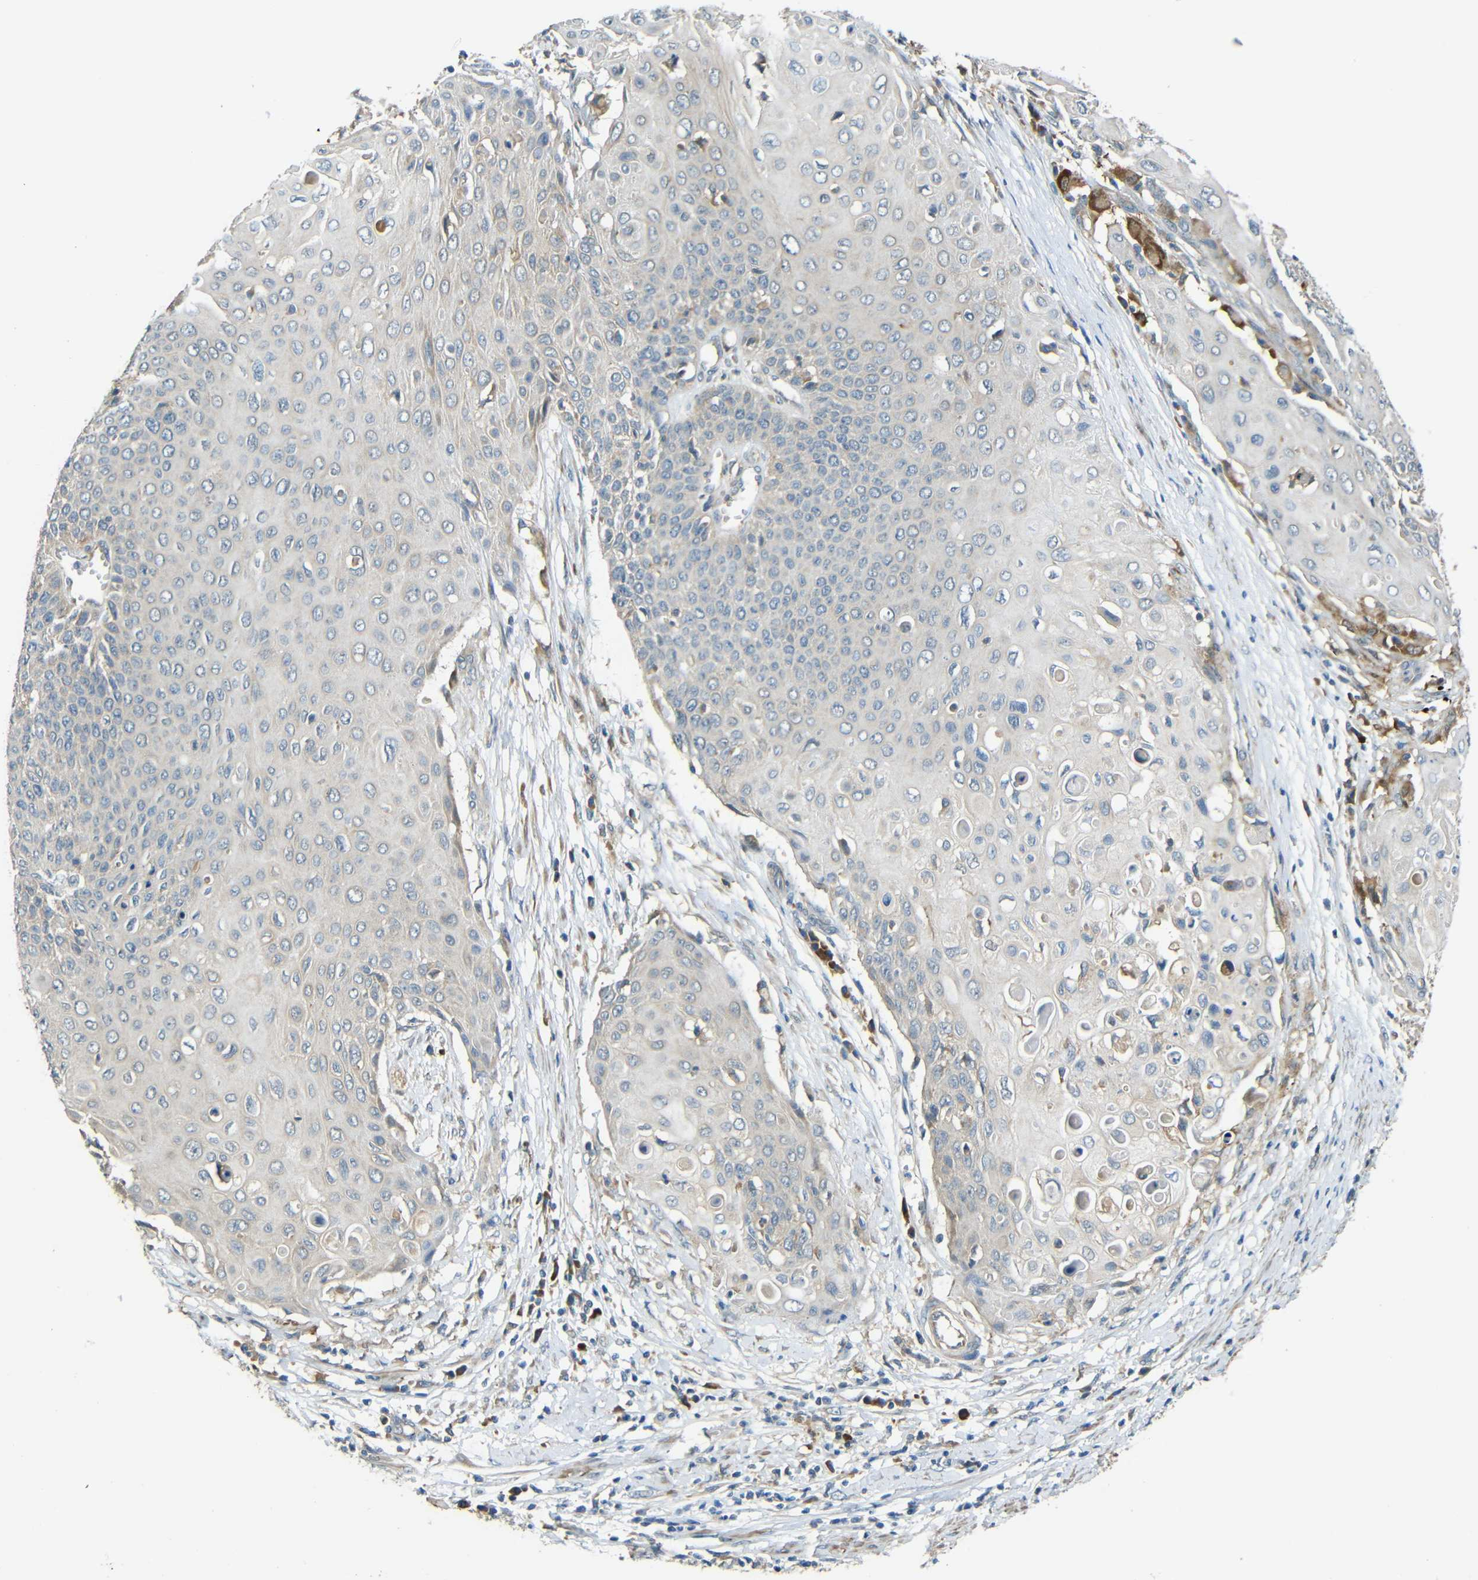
{"staining": {"intensity": "negative", "quantity": "none", "location": "none"}, "tissue": "cervical cancer", "cell_type": "Tumor cells", "image_type": "cancer", "snomed": [{"axis": "morphology", "description": "Squamous cell carcinoma, NOS"}, {"axis": "topography", "description": "Cervix"}], "caption": "DAB immunohistochemical staining of human cervical cancer (squamous cell carcinoma) displays no significant positivity in tumor cells.", "gene": "FNDC3A", "patient": {"sex": "female", "age": 39}}